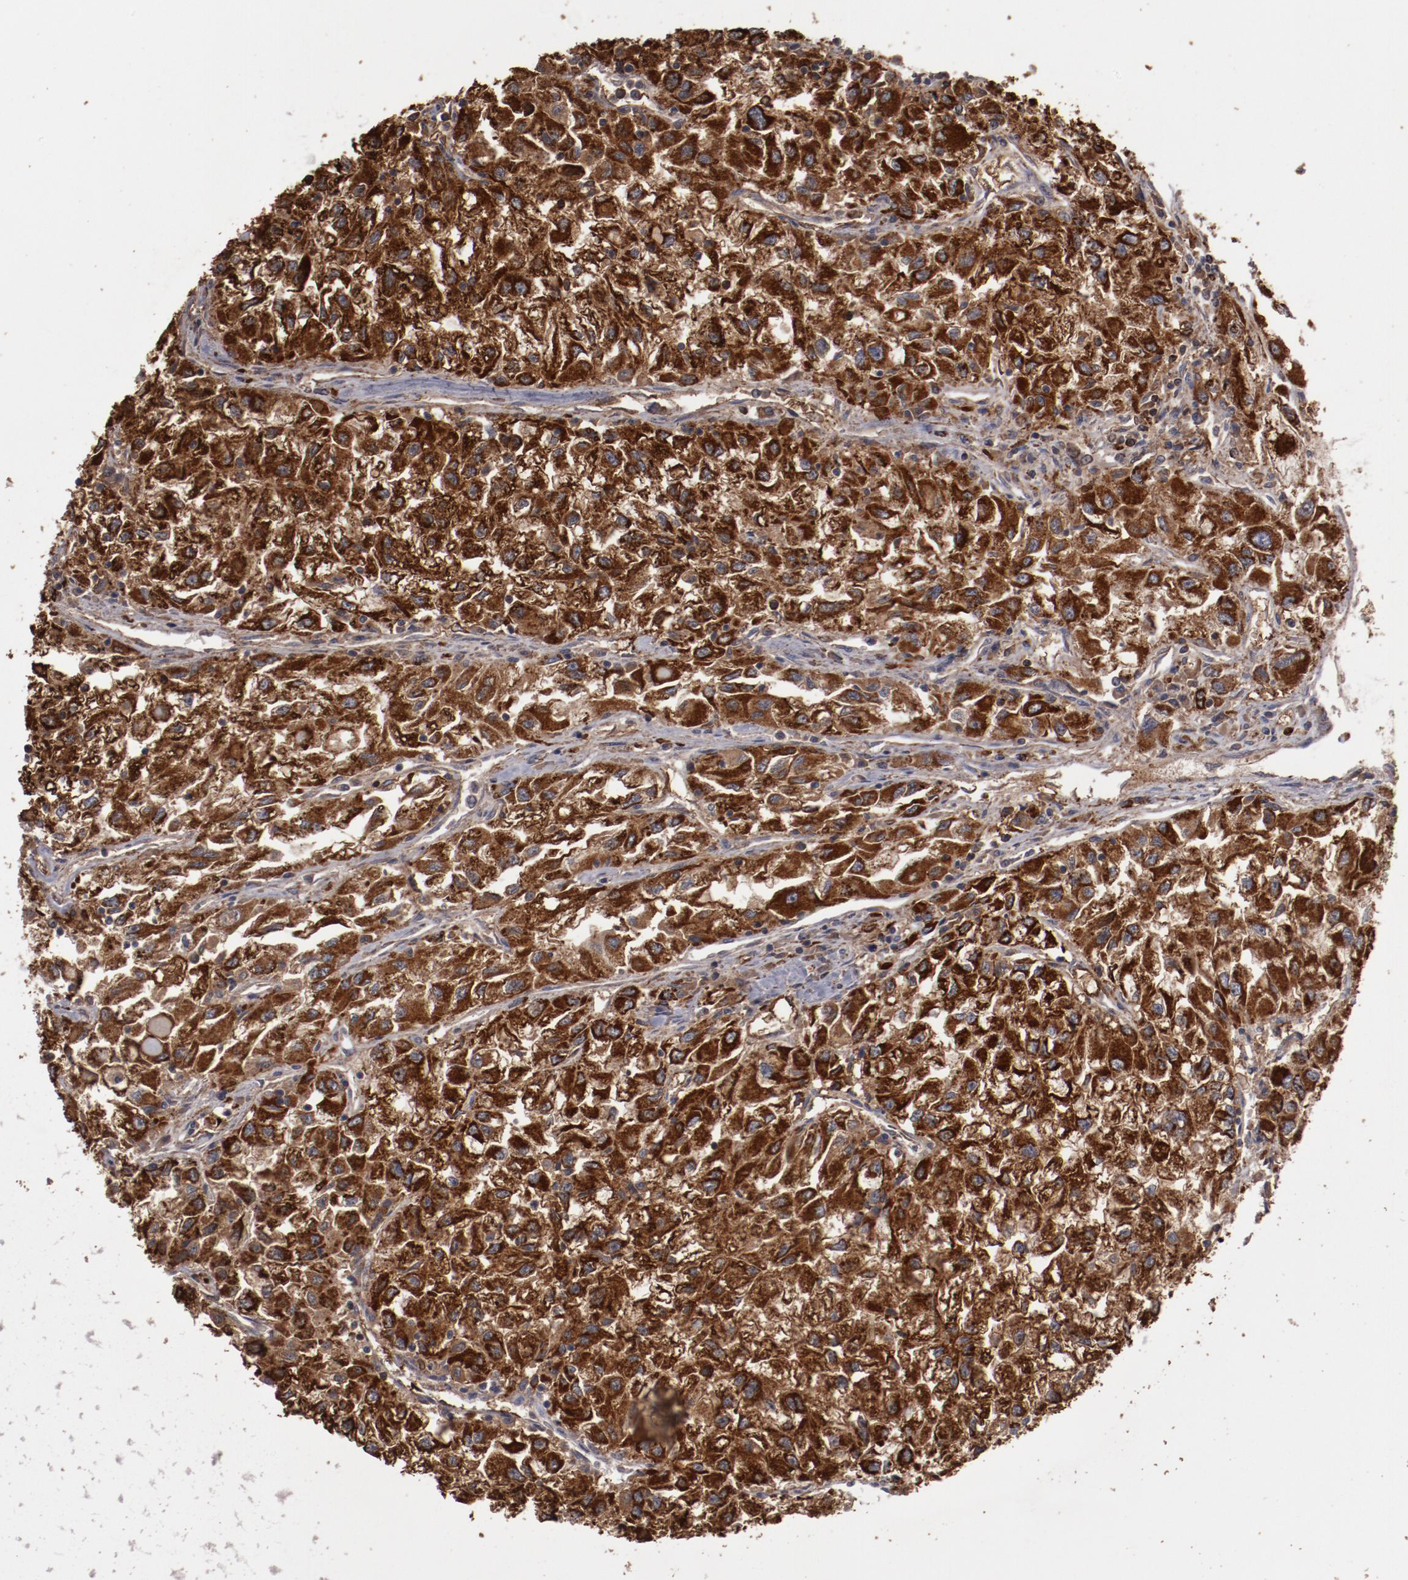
{"staining": {"intensity": "strong", "quantity": ">75%", "location": "cytoplasmic/membranous"}, "tissue": "renal cancer", "cell_type": "Tumor cells", "image_type": "cancer", "snomed": [{"axis": "morphology", "description": "Adenocarcinoma, NOS"}, {"axis": "topography", "description": "Kidney"}], "caption": "The histopathology image shows staining of renal adenocarcinoma, revealing strong cytoplasmic/membranous protein staining (brown color) within tumor cells.", "gene": "LRRC75B", "patient": {"sex": "male", "age": 59}}